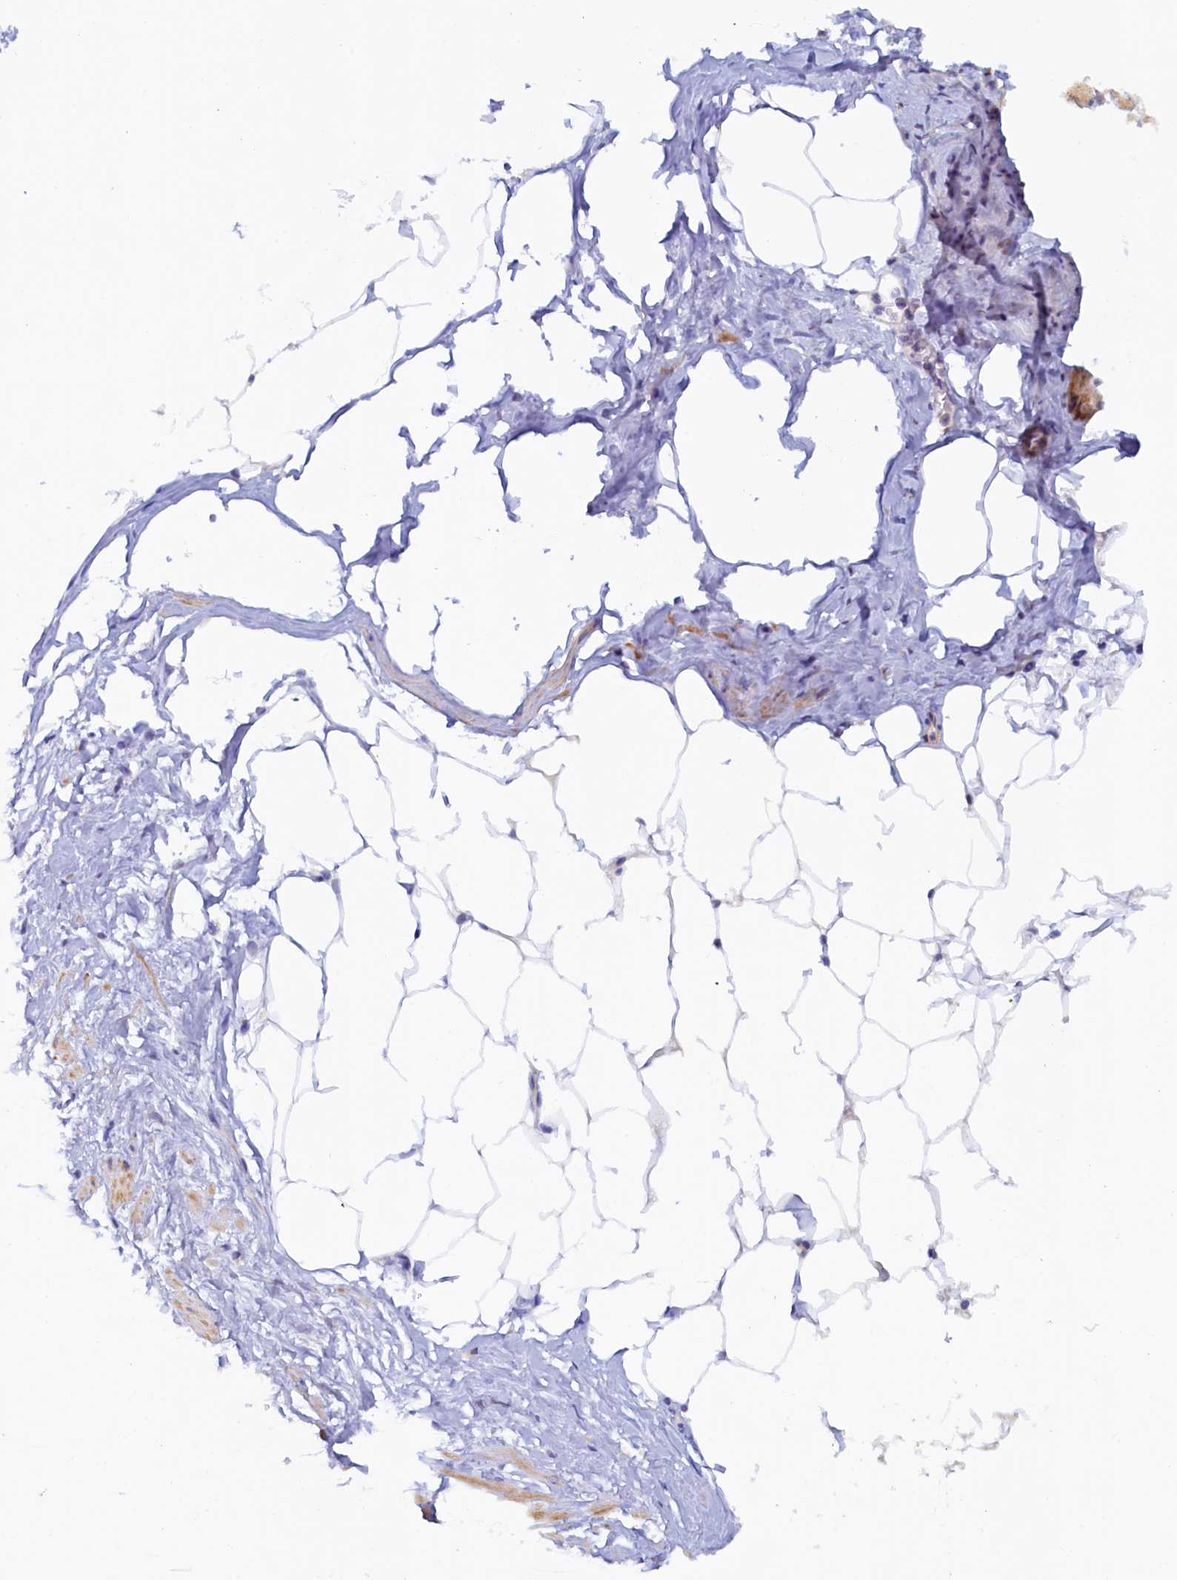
{"staining": {"intensity": "negative", "quantity": "none", "location": "none"}, "tissue": "adipose tissue", "cell_type": "Adipocytes", "image_type": "normal", "snomed": [{"axis": "morphology", "description": "Normal tissue, NOS"}, {"axis": "morphology", "description": "Adenocarcinoma, Low grade"}, {"axis": "topography", "description": "Prostate"}, {"axis": "topography", "description": "Peripheral nerve tissue"}], "caption": "The immunohistochemistry micrograph has no significant positivity in adipocytes of adipose tissue.", "gene": "DTD1", "patient": {"sex": "male", "age": 63}}